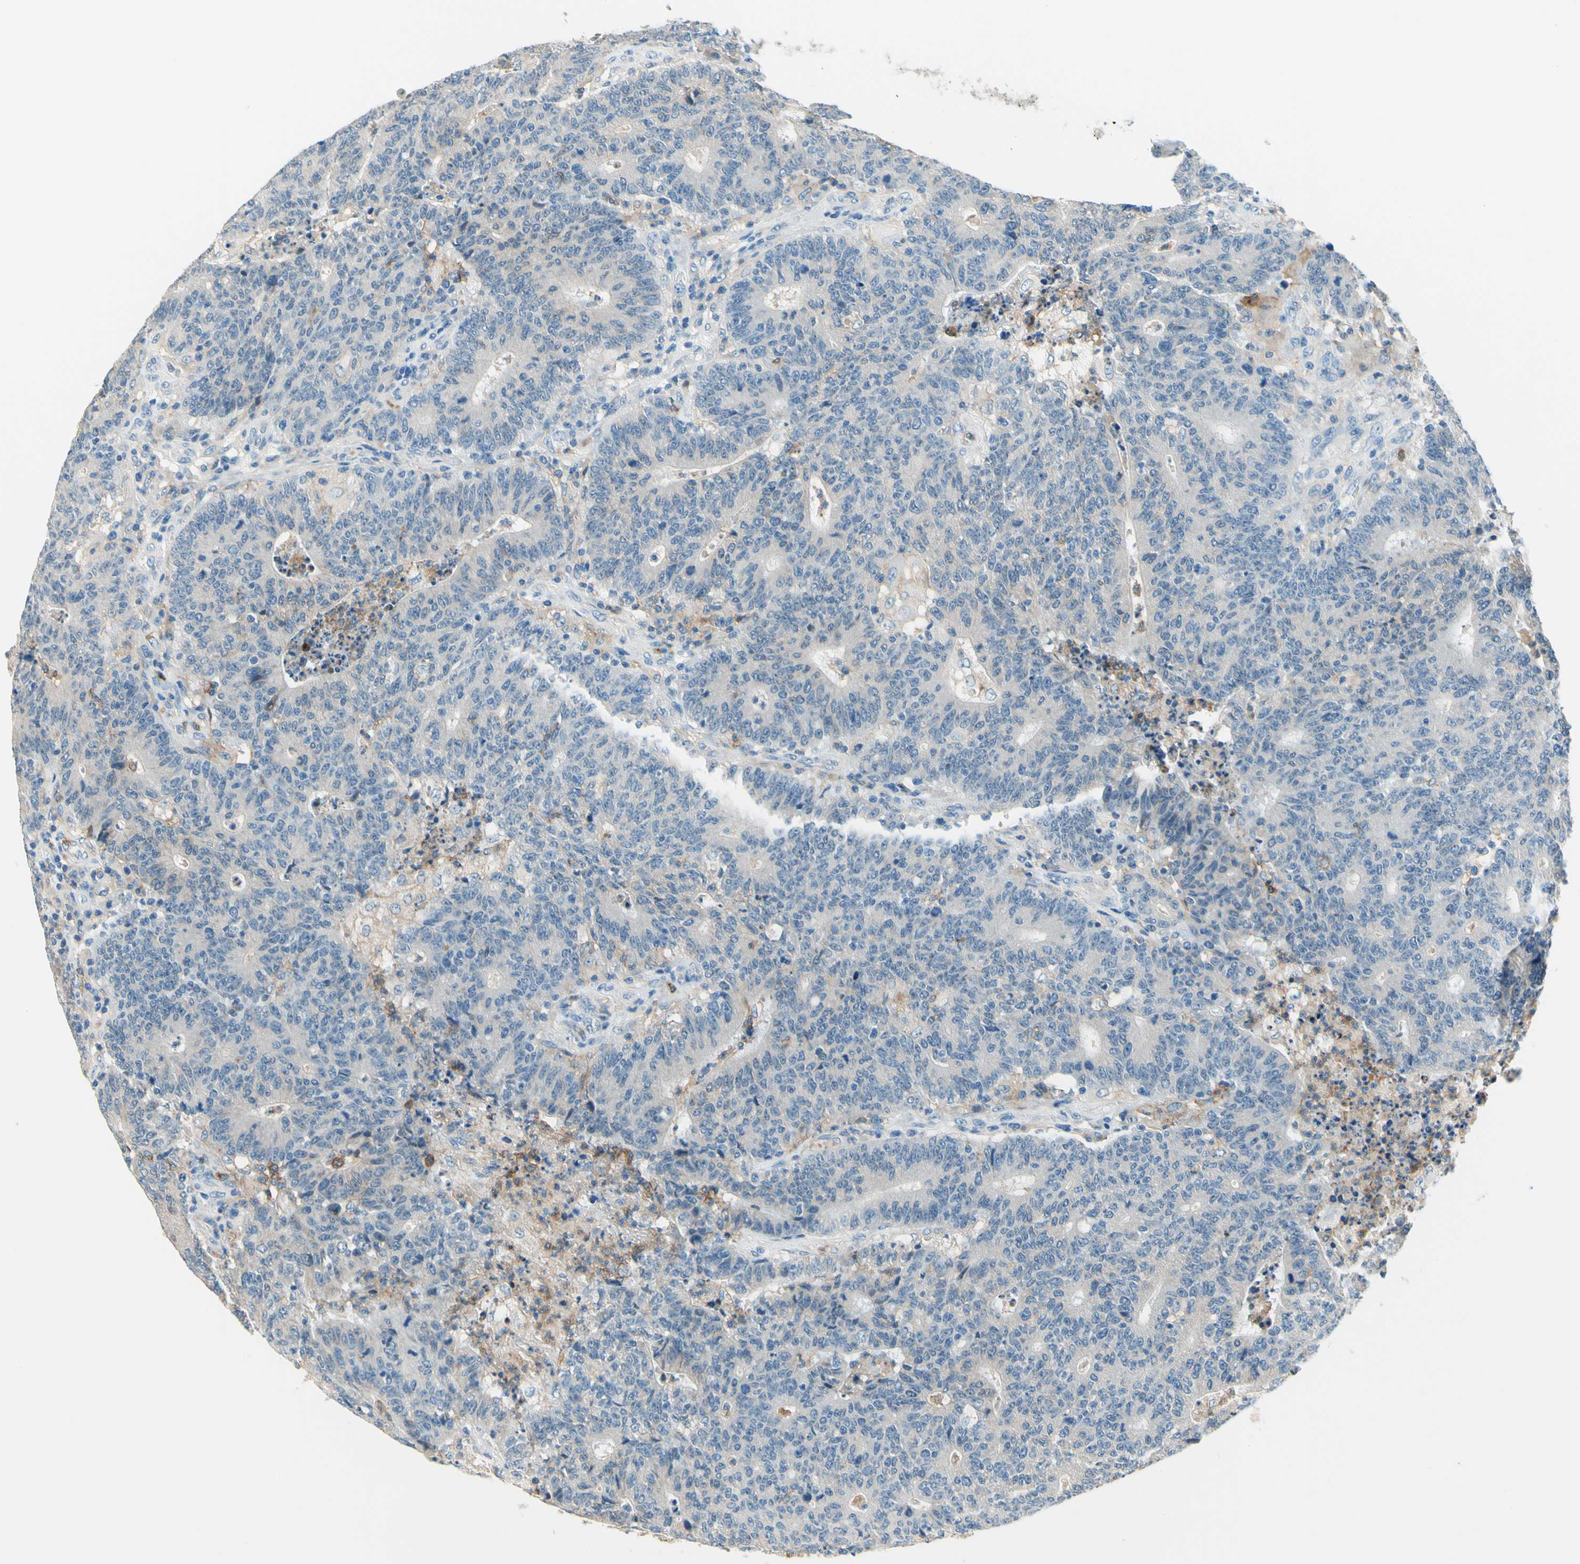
{"staining": {"intensity": "negative", "quantity": "none", "location": "none"}, "tissue": "colorectal cancer", "cell_type": "Tumor cells", "image_type": "cancer", "snomed": [{"axis": "morphology", "description": "Normal tissue, NOS"}, {"axis": "morphology", "description": "Adenocarcinoma, NOS"}, {"axis": "topography", "description": "Colon"}], "caption": "Colorectal cancer was stained to show a protein in brown. There is no significant staining in tumor cells. (Stains: DAB (3,3'-diaminobenzidine) IHC with hematoxylin counter stain, Microscopy: brightfield microscopy at high magnification).", "gene": "SIGLEC9", "patient": {"sex": "female", "age": 75}}